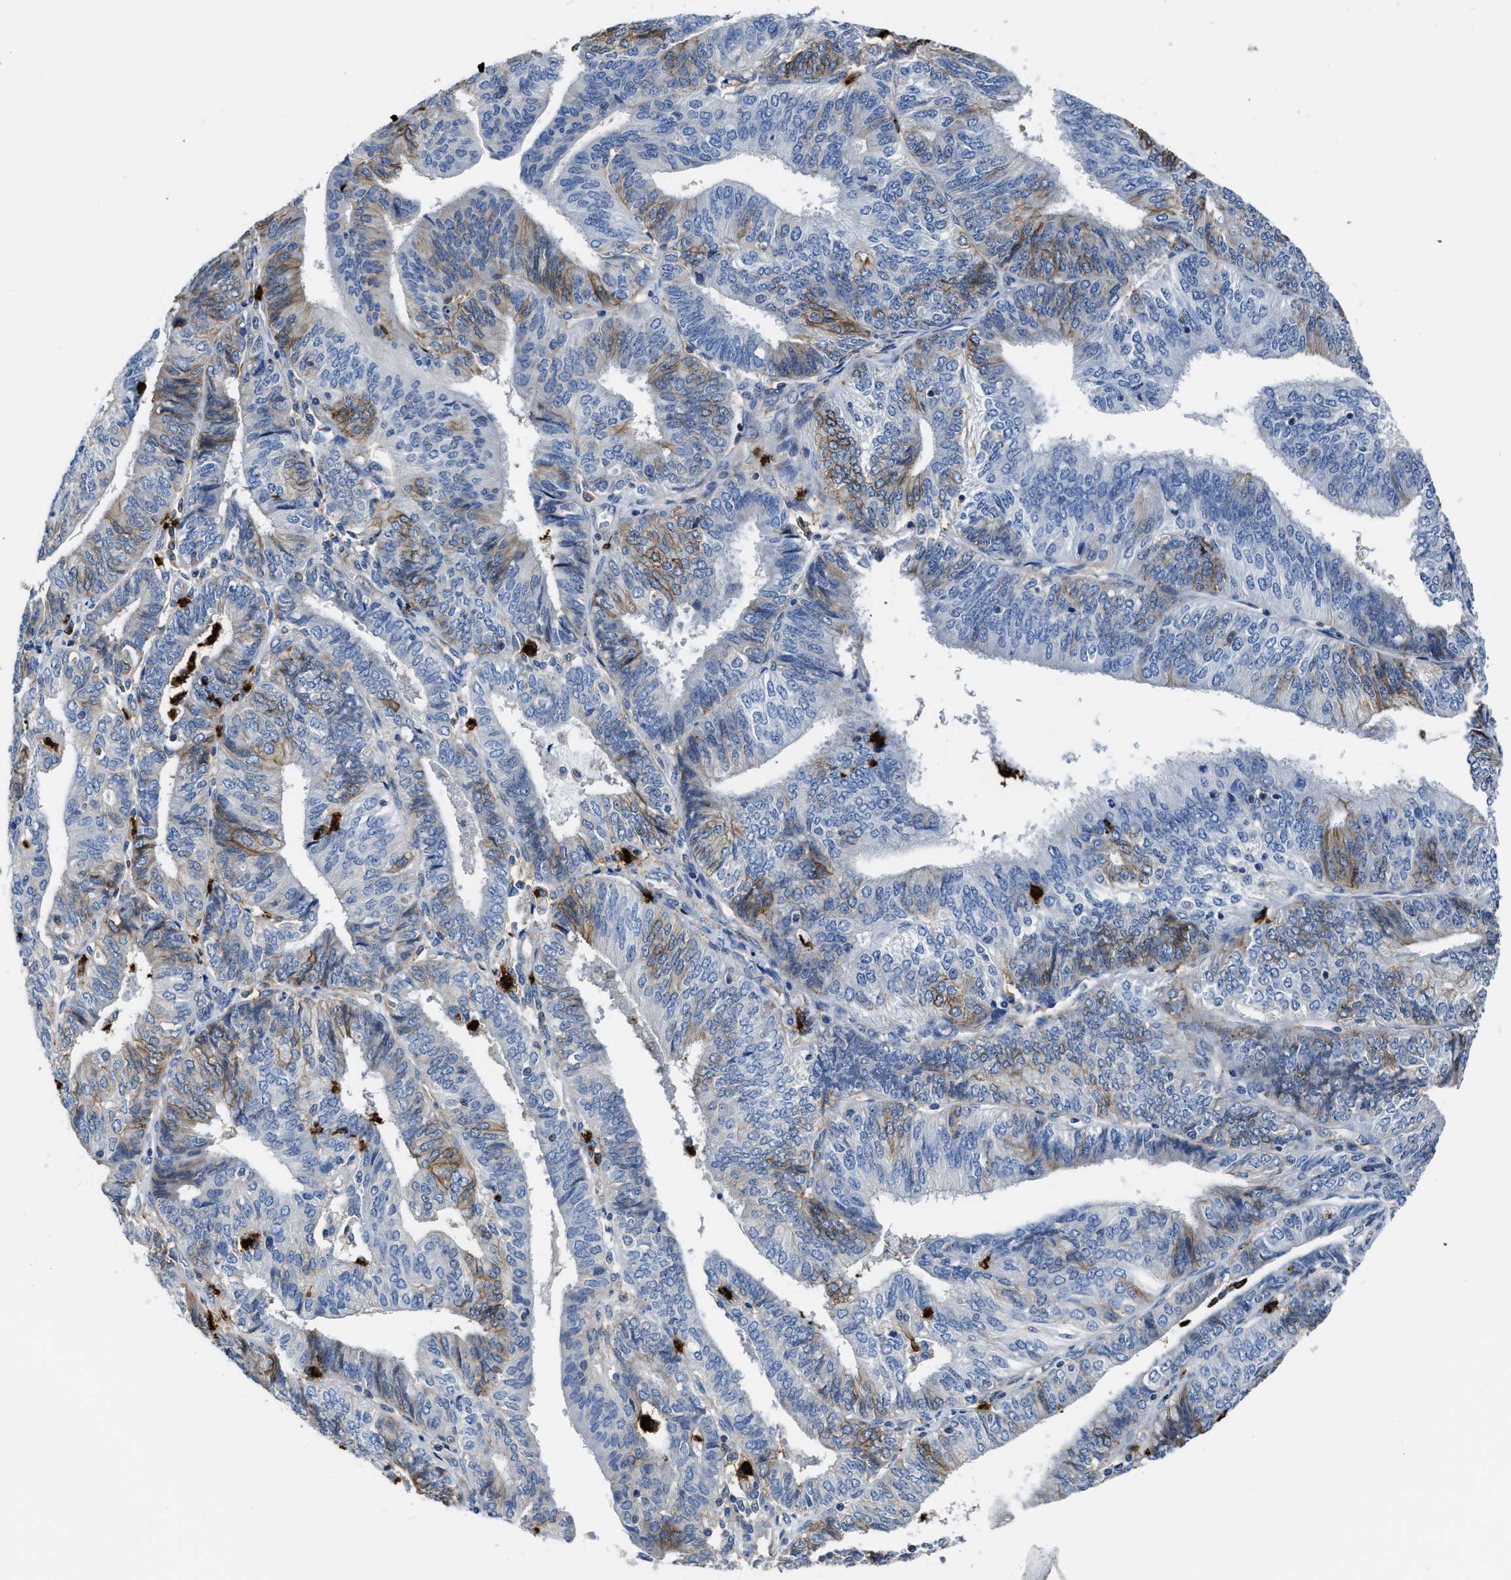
{"staining": {"intensity": "moderate", "quantity": "<25%", "location": "cytoplasmic/membranous"}, "tissue": "endometrial cancer", "cell_type": "Tumor cells", "image_type": "cancer", "snomed": [{"axis": "morphology", "description": "Adenocarcinoma, NOS"}, {"axis": "topography", "description": "Endometrium"}], "caption": "Endometrial adenocarcinoma stained with a brown dye reveals moderate cytoplasmic/membranous positive staining in approximately <25% of tumor cells.", "gene": "TRAF6", "patient": {"sex": "female", "age": 58}}